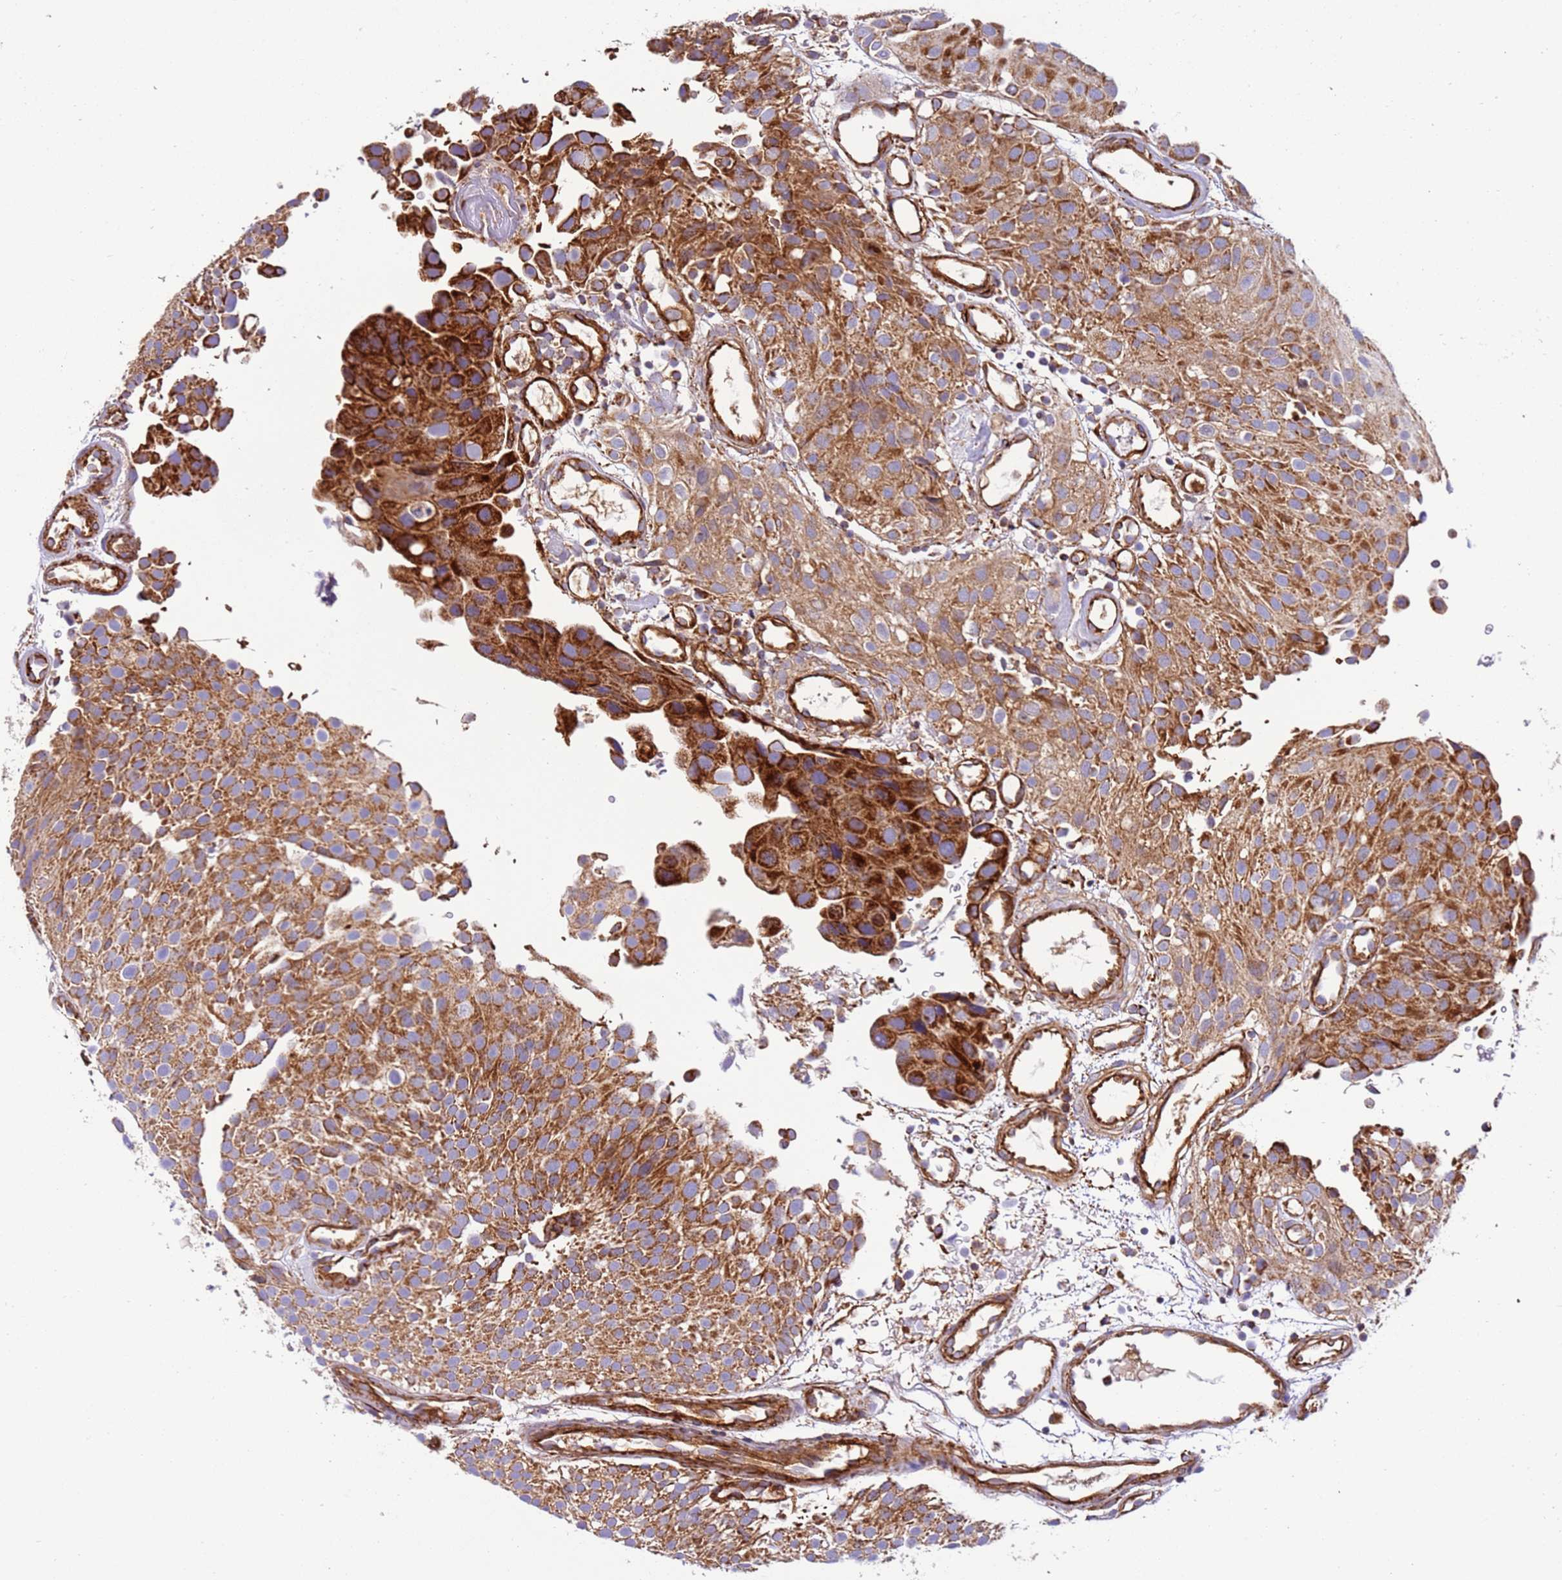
{"staining": {"intensity": "strong", "quantity": ">75%", "location": "cytoplasmic/membranous"}, "tissue": "urothelial cancer", "cell_type": "Tumor cells", "image_type": "cancer", "snomed": [{"axis": "morphology", "description": "Urothelial carcinoma, Low grade"}, {"axis": "topography", "description": "Urinary bladder"}], "caption": "Human urothelial carcinoma (low-grade) stained for a protein (brown) reveals strong cytoplasmic/membranous positive positivity in about >75% of tumor cells.", "gene": "MRPL20", "patient": {"sex": "male", "age": 78}}